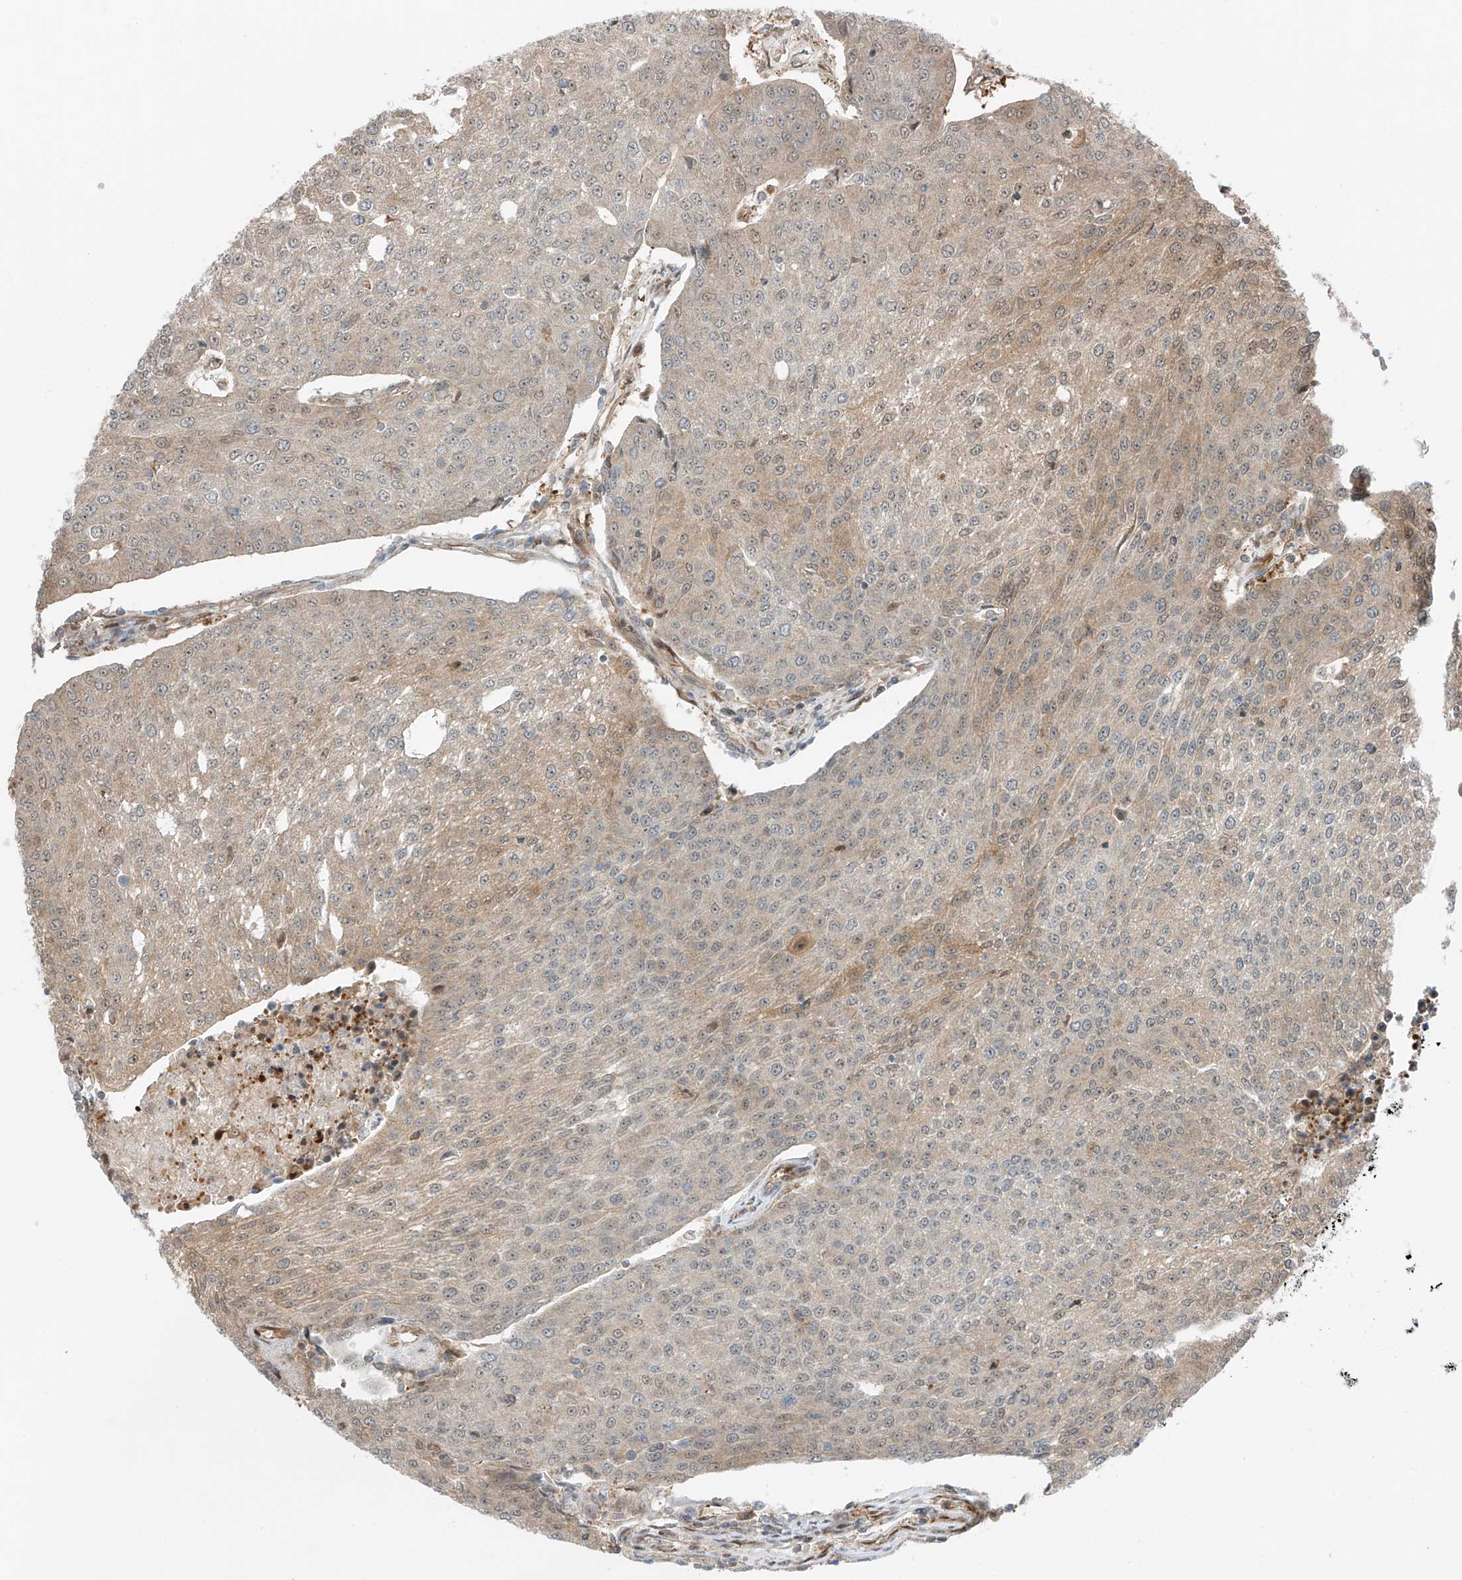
{"staining": {"intensity": "moderate", "quantity": "25%-75%", "location": "cytoplasmic/membranous,nuclear"}, "tissue": "urothelial cancer", "cell_type": "Tumor cells", "image_type": "cancer", "snomed": [{"axis": "morphology", "description": "Urothelial carcinoma, High grade"}, {"axis": "topography", "description": "Urinary bladder"}], "caption": "Human high-grade urothelial carcinoma stained for a protein (brown) demonstrates moderate cytoplasmic/membranous and nuclear positive expression in about 25%-75% of tumor cells.", "gene": "USP48", "patient": {"sex": "female", "age": 85}}